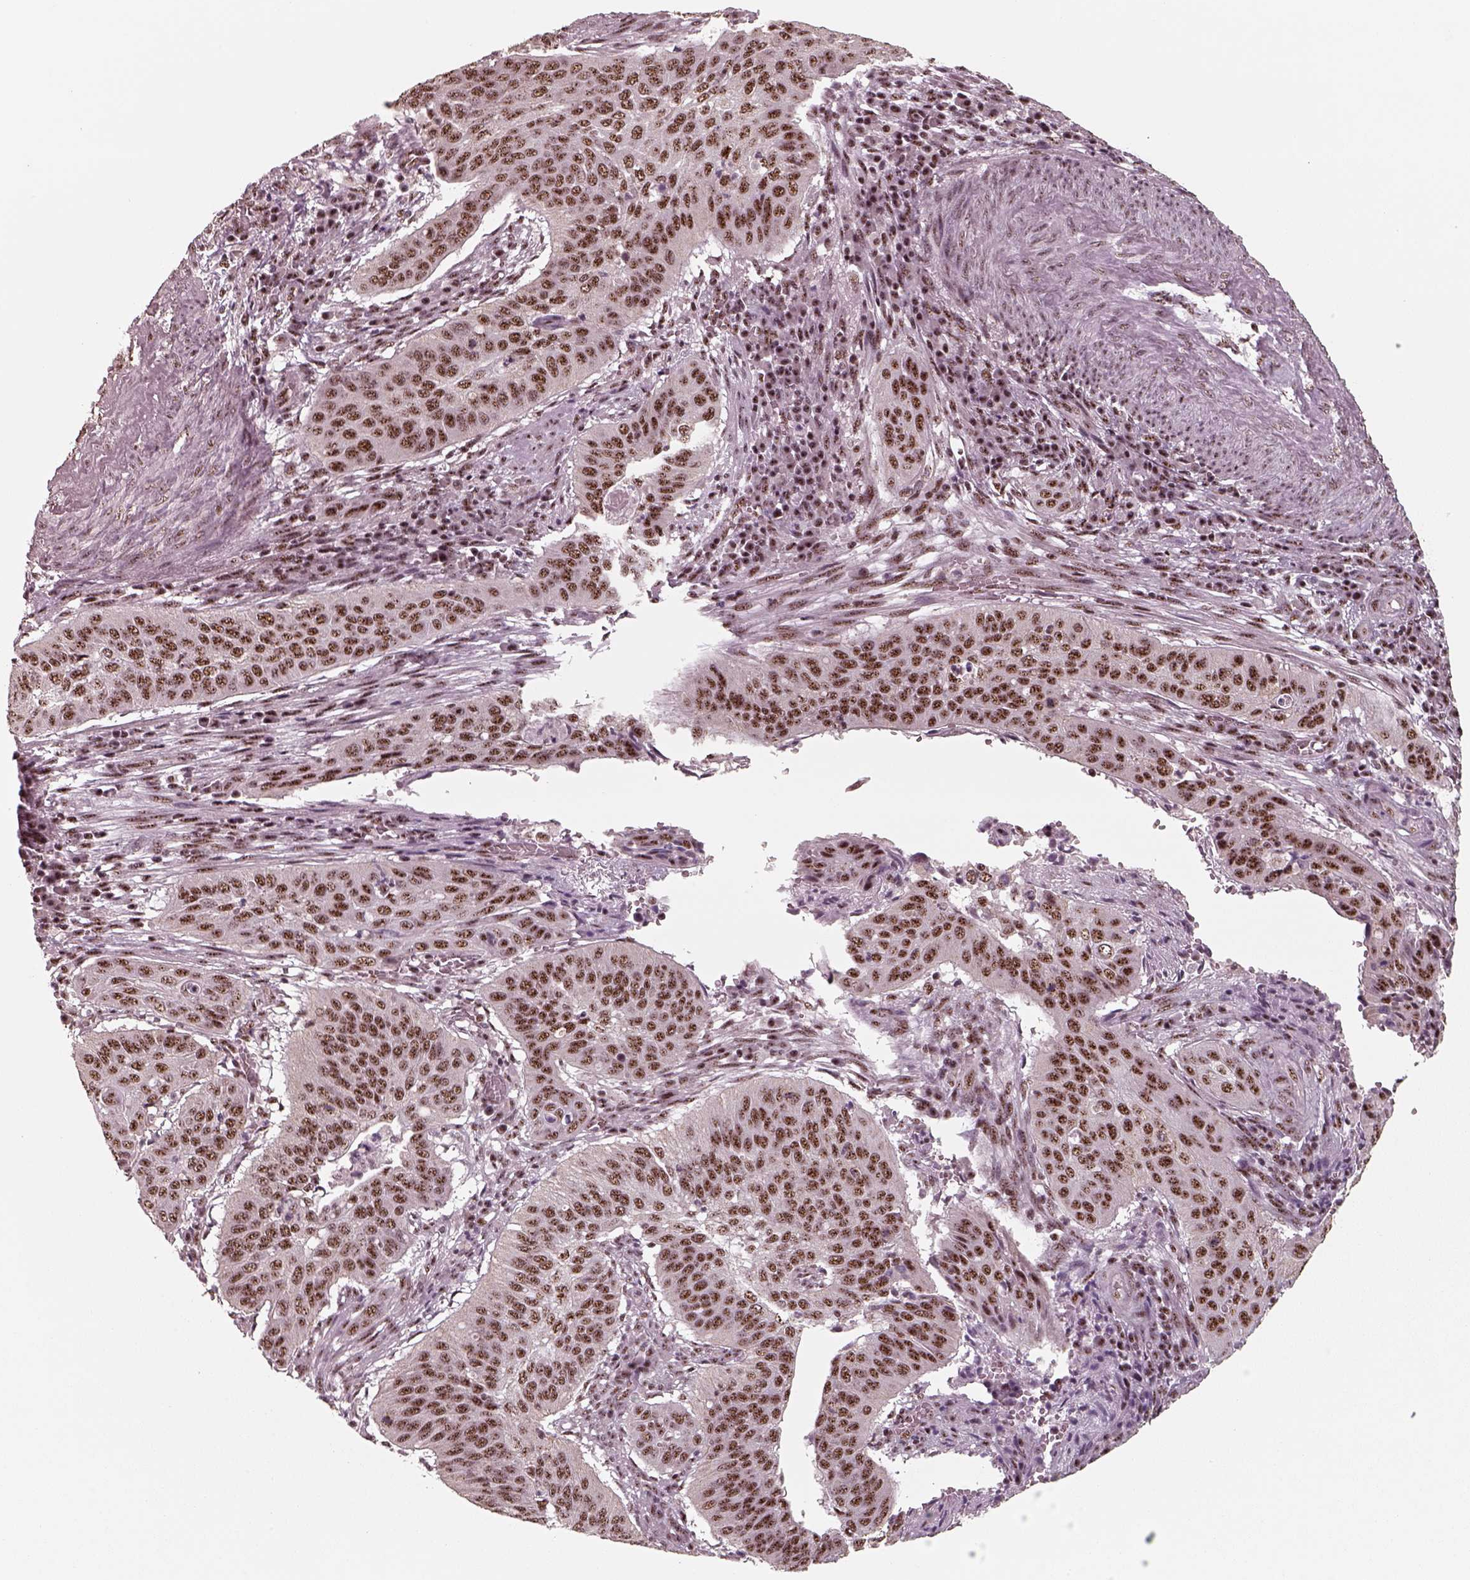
{"staining": {"intensity": "moderate", "quantity": ">75%", "location": "nuclear"}, "tissue": "cervical cancer", "cell_type": "Tumor cells", "image_type": "cancer", "snomed": [{"axis": "morphology", "description": "Squamous cell carcinoma, NOS"}, {"axis": "topography", "description": "Cervix"}], "caption": "Moderate nuclear protein expression is identified in approximately >75% of tumor cells in squamous cell carcinoma (cervical).", "gene": "ATXN7L3", "patient": {"sex": "female", "age": 39}}